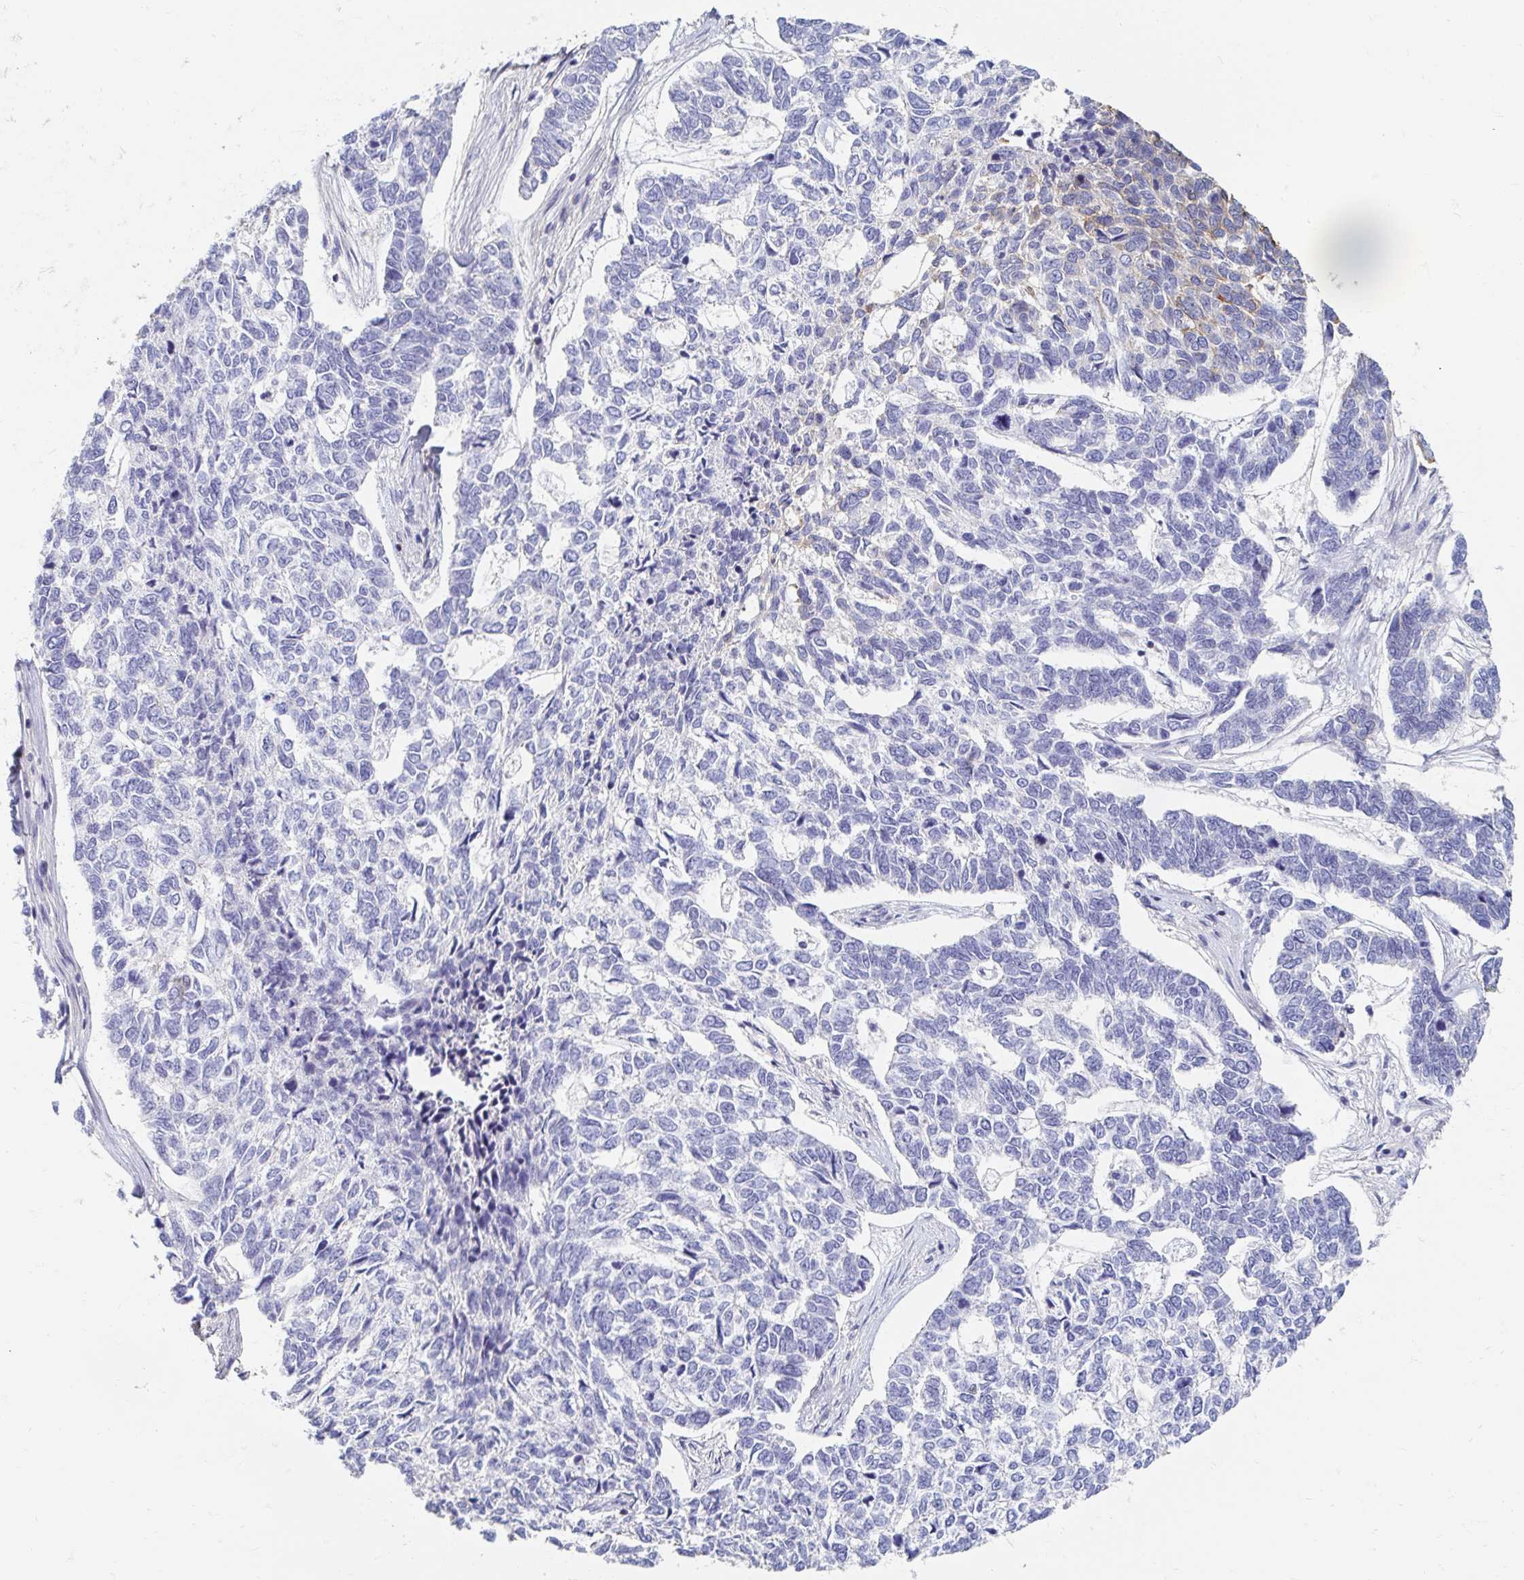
{"staining": {"intensity": "negative", "quantity": "none", "location": "none"}, "tissue": "skin cancer", "cell_type": "Tumor cells", "image_type": "cancer", "snomed": [{"axis": "morphology", "description": "Basal cell carcinoma"}, {"axis": "topography", "description": "Skin"}], "caption": "This is a micrograph of immunohistochemistry staining of skin basal cell carcinoma, which shows no staining in tumor cells. (DAB (3,3'-diaminobenzidine) immunohistochemistry with hematoxylin counter stain).", "gene": "MYLK2", "patient": {"sex": "female", "age": 65}}